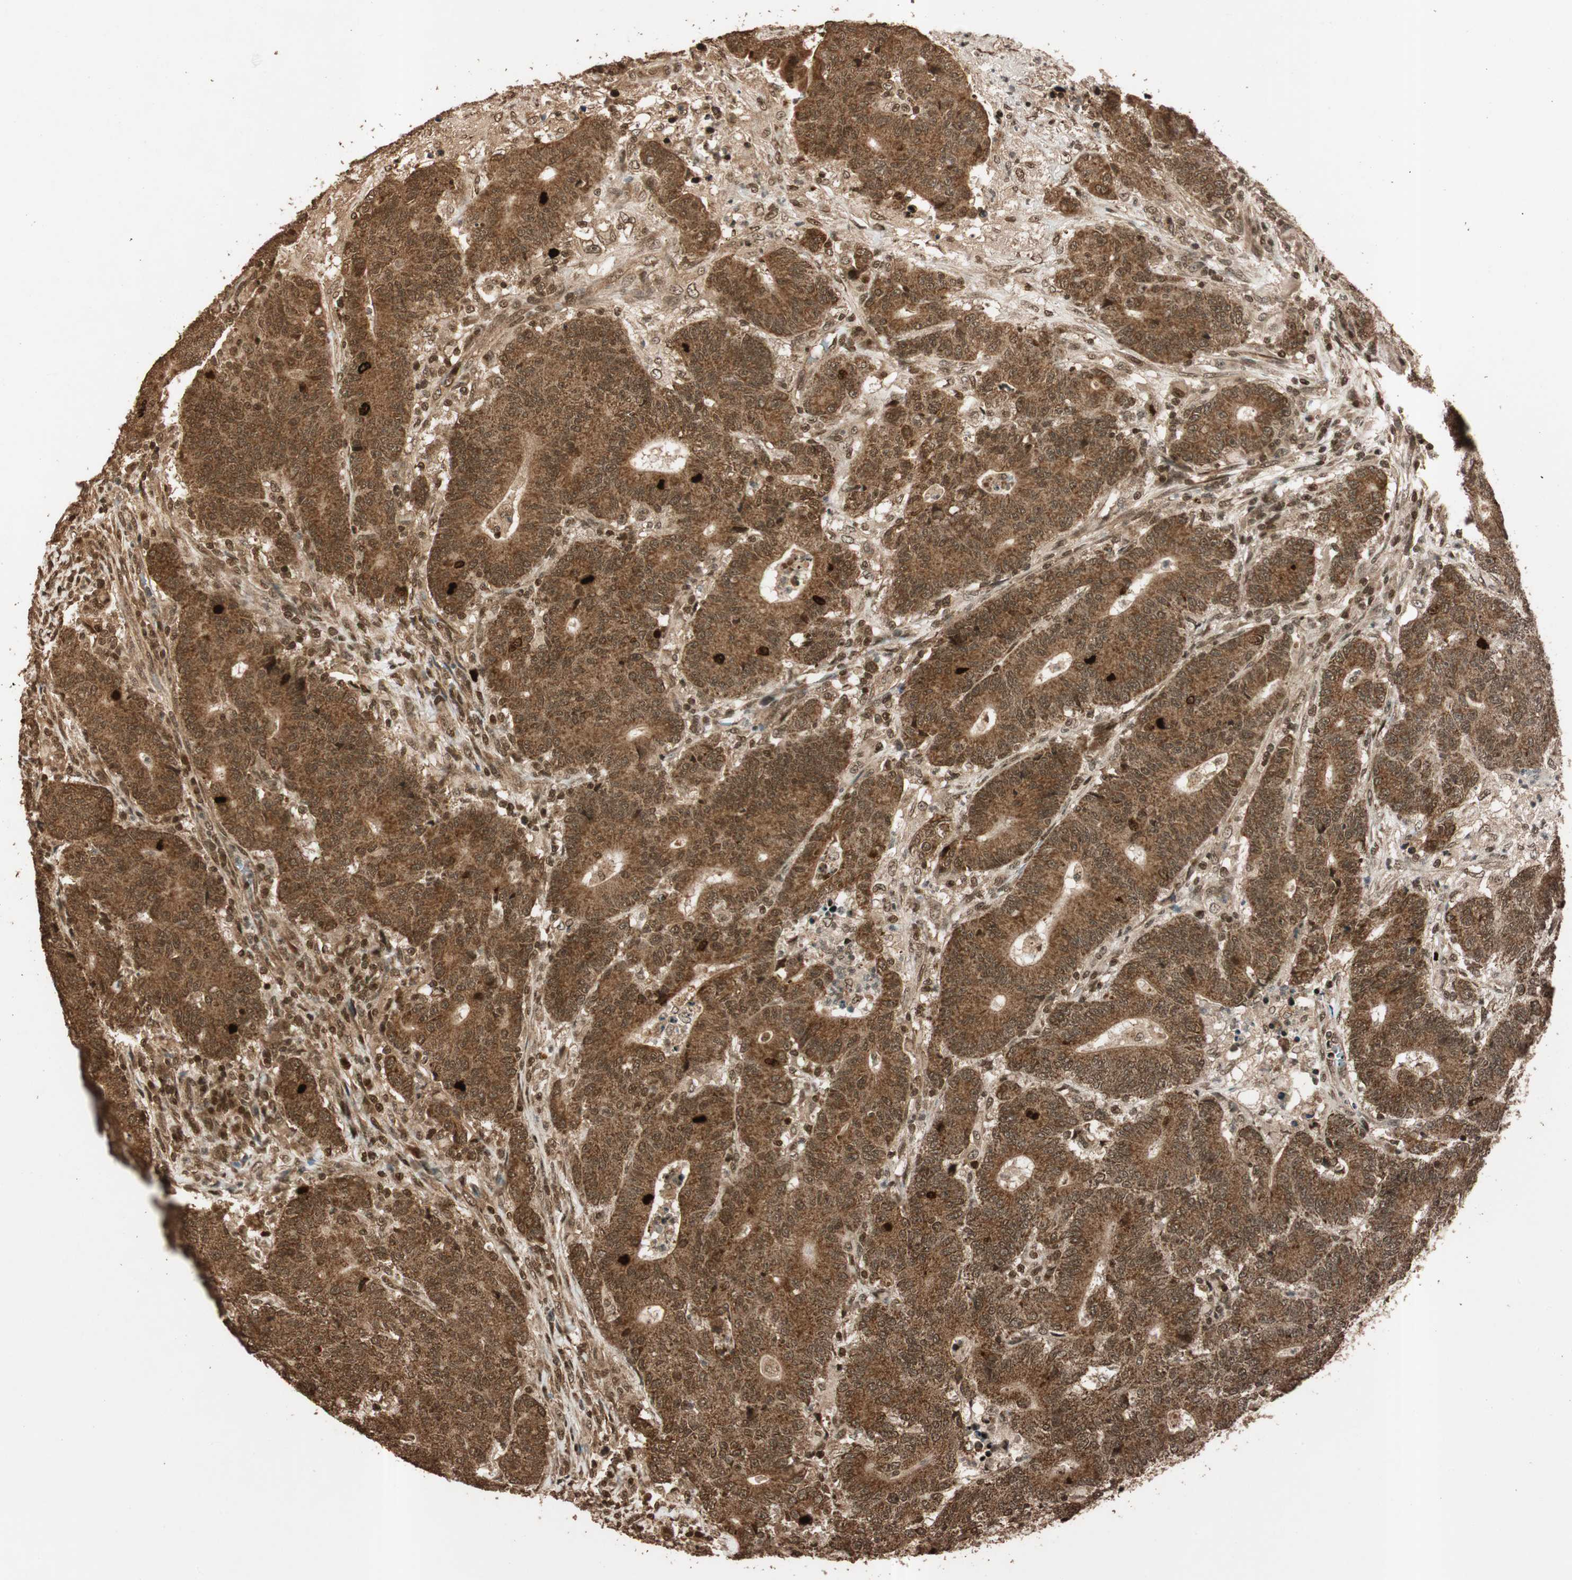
{"staining": {"intensity": "strong", "quantity": ">75%", "location": "cytoplasmic/membranous,nuclear"}, "tissue": "colorectal cancer", "cell_type": "Tumor cells", "image_type": "cancer", "snomed": [{"axis": "morphology", "description": "Normal tissue, NOS"}, {"axis": "morphology", "description": "Adenocarcinoma, NOS"}, {"axis": "topography", "description": "Colon"}], "caption": "Strong cytoplasmic/membranous and nuclear staining for a protein is present in about >75% of tumor cells of adenocarcinoma (colorectal) using immunohistochemistry.", "gene": "ALKBH5", "patient": {"sex": "female", "age": 75}}